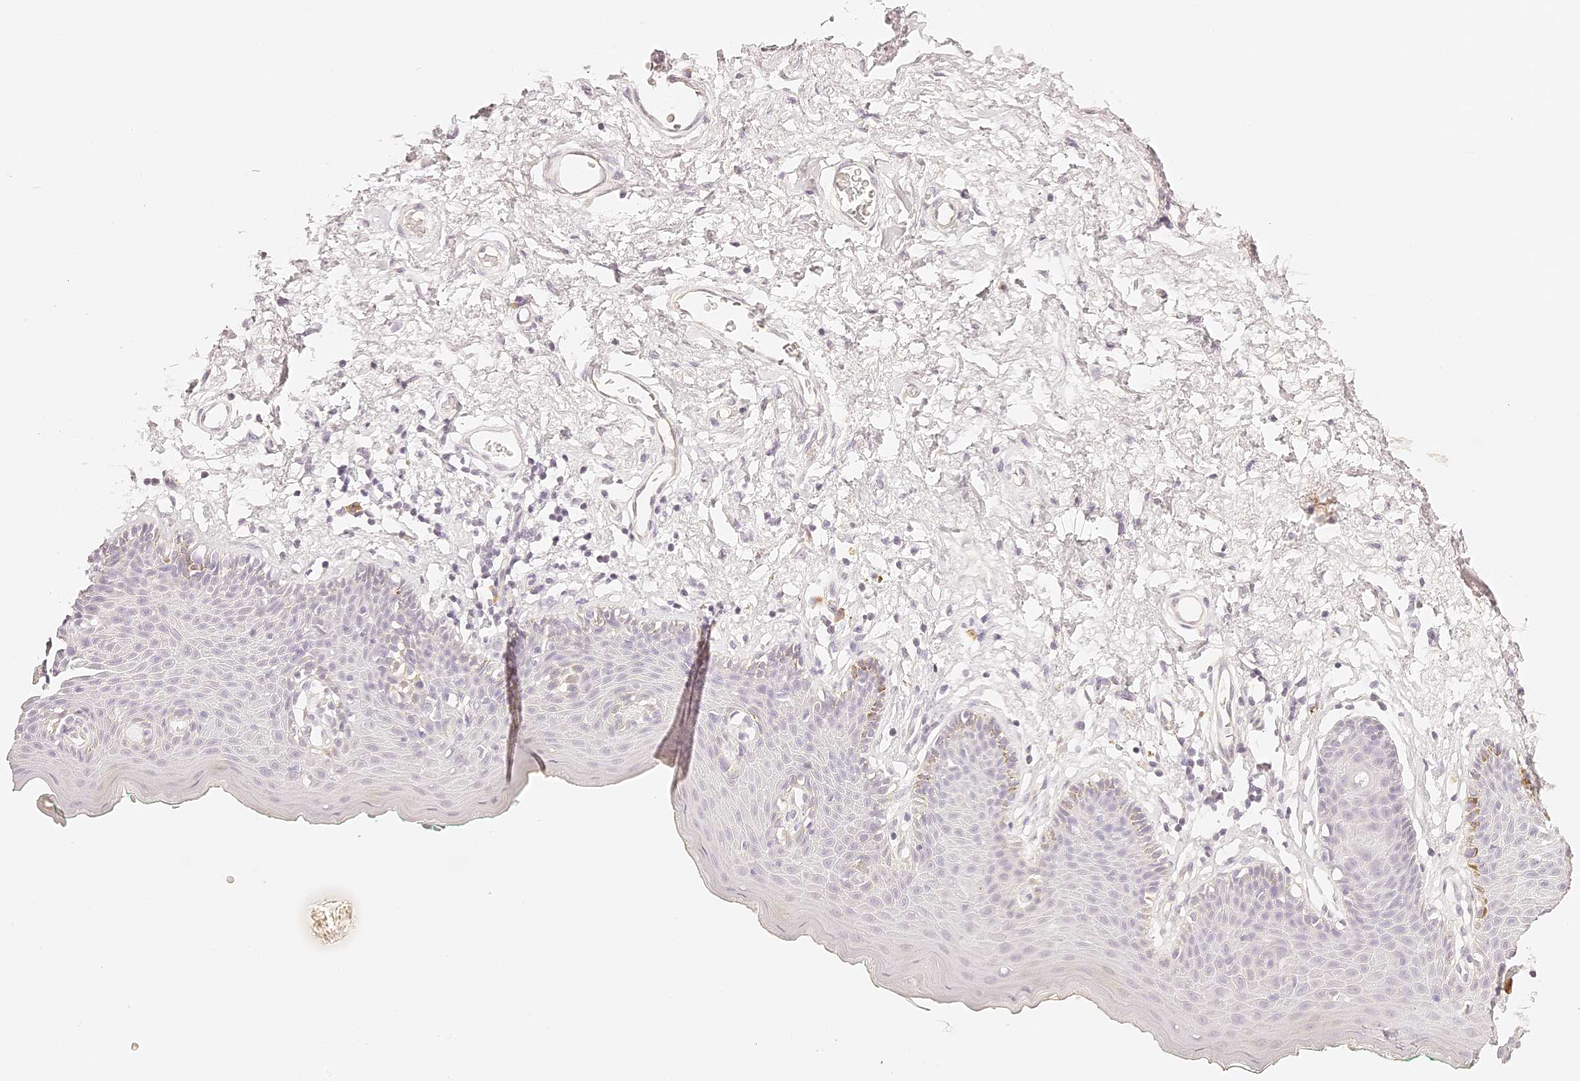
{"staining": {"intensity": "weak", "quantity": "<25%", "location": "cytoplasmic/membranous"}, "tissue": "skin", "cell_type": "Epidermal cells", "image_type": "normal", "snomed": [{"axis": "morphology", "description": "Normal tissue, NOS"}, {"axis": "topography", "description": "Vulva"}], "caption": "Micrograph shows no significant protein staining in epidermal cells of normal skin.", "gene": "TRIM45", "patient": {"sex": "female", "age": 66}}